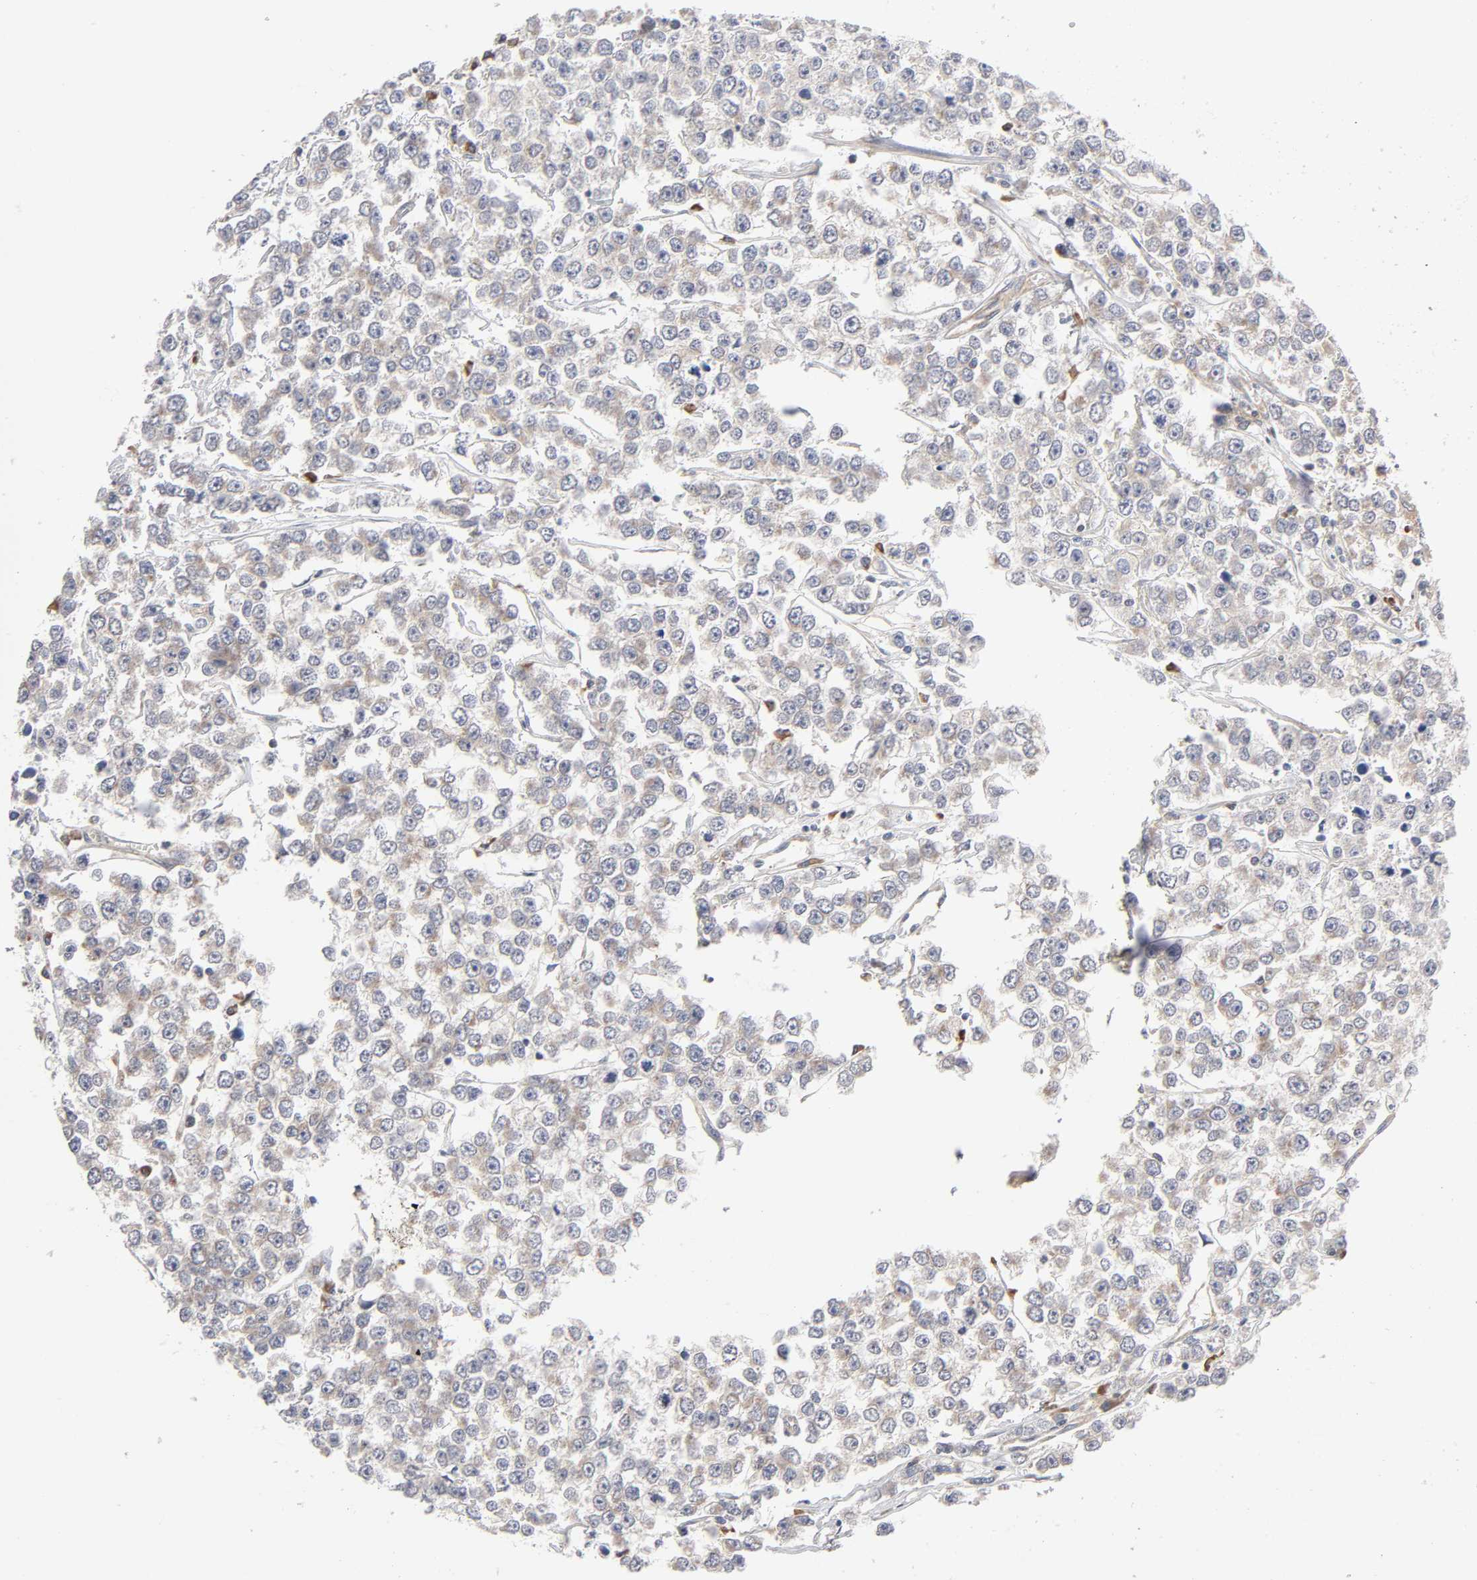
{"staining": {"intensity": "weak", "quantity": "25%-75%", "location": "cytoplasmic/membranous"}, "tissue": "testis cancer", "cell_type": "Tumor cells", "image_type": "cancer", "snomed": [{"axis": "morphology", "description": "Seminoma, NOS"}, {"axis": "morphology", "description": "Carcinoma, Embryonal, NOS"}, {"axis": "topography", "description": "Testis"}], "caption": "Immunohistochemistry (IHC) (DAB (3,3'-diaminobenzidine)) staining of human testis cancer (seminoma) displays weak cytoplasmic/membranous protein expression in about 25%-75% of tumor cells.", "gene": "IL4R", "patient": {"sex": "male", "age": 52}}